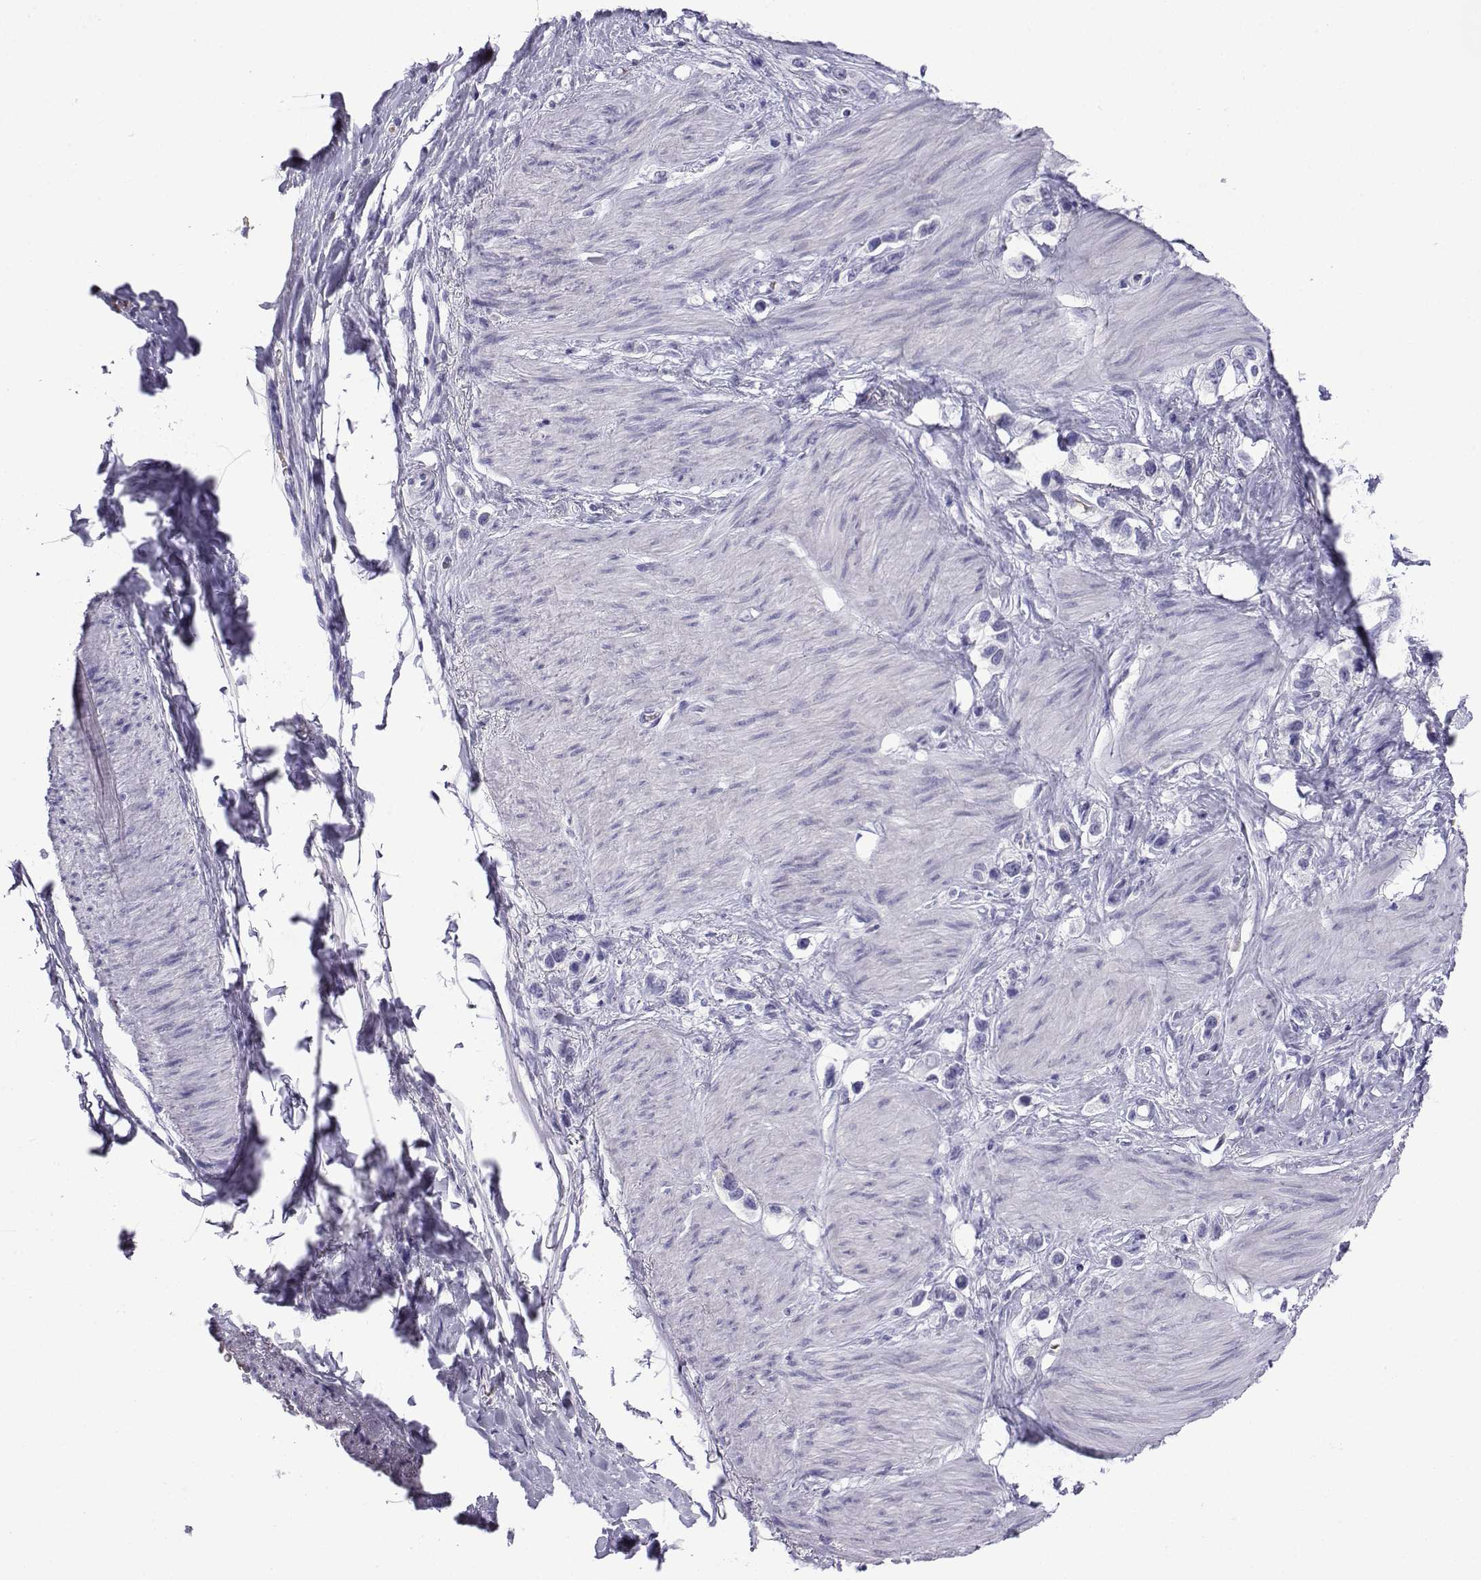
{"staining": {"intensity": "negative", "quantity": "none", "location": "none"}, "tissue": "stomach cancer", "cell_type": "Tumor cells", "image_type": "cancer", "snomed": [{"axis": "morphology", "description": "Normal tissue, NOS"}, {"axis": "morphology", "description": "Adenocarcinoma, NOS"}, {"axis": "morphology", "description": "Adenocarcinoma, High grade"}, {"axis": "topography", "description": "Stomach, upper"}, {"axis": "topography", "description": "Stomach"}], "caption": "Tumor cells are negative for brown protein staining in adenocarcinoma (high-grade) (stomach).", "gene": "TRIM46", "patient": {"sex": "female", "age": 65}}